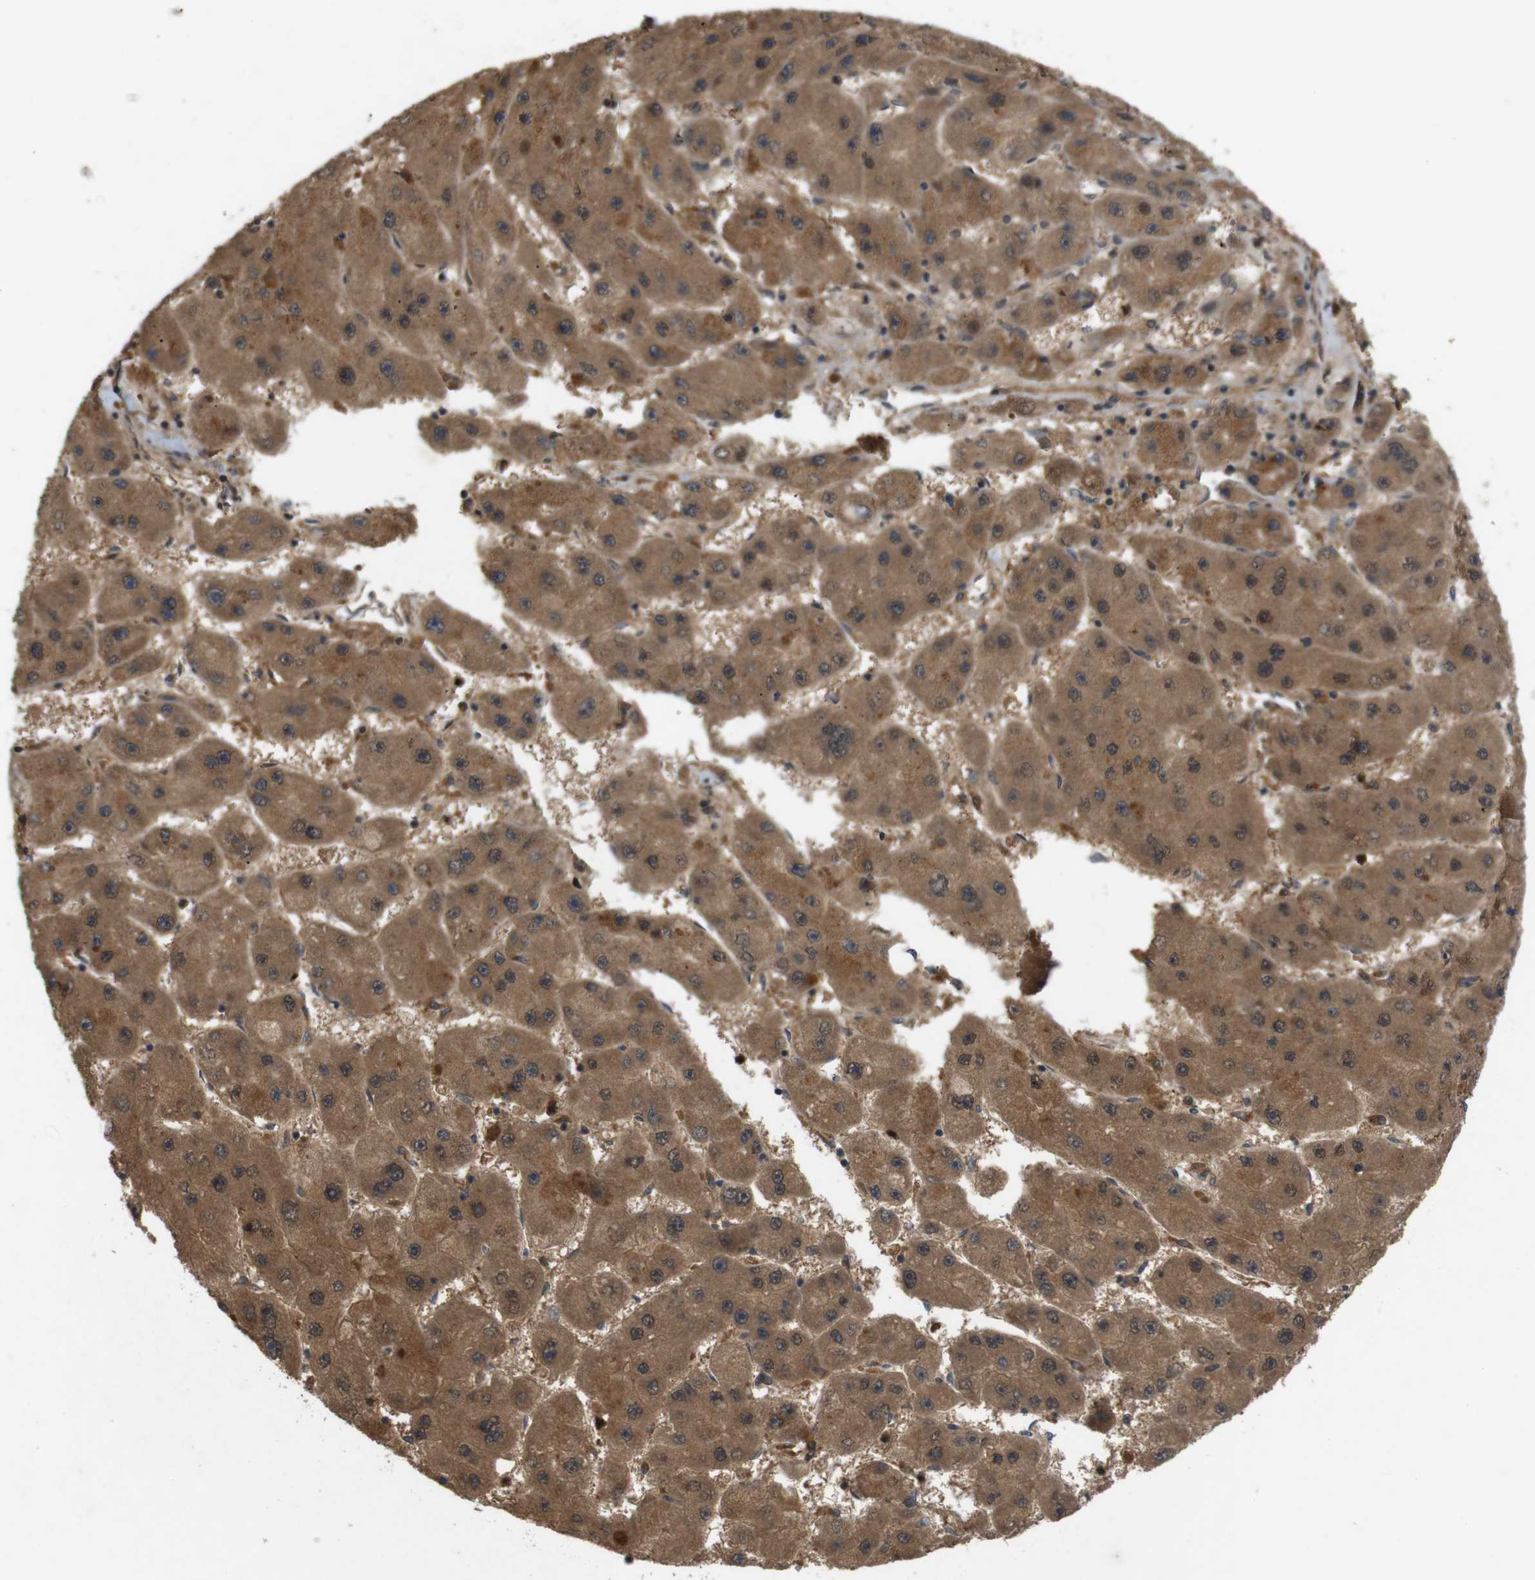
{"staining": {"intensity": "moderate", "quantity": ">75%", "location": "cytoplasmic/membranous"}, "tissue": "liver cancer", "cell_type": "Tumor cells", "image_type": "cancer", "snomed": [{"axis": "morphology", "description": "Carcinoma, Hepatocellular, NOS"}, {"axis": "topography", "description": "Liver"}], "caption": "Immunohistochemical staining of liver cancer (hepatocellular carcinoma) reveals moderate cytoplasmic/membranous protein expression in about >75% of tumor cells. The protein of interest is stained brown, and the nuclei are stained in blue (DAB (3,3'-diaminobenzidine) IHC with brightfield microscopy, high magnification).", "gene": "NFKBIE", "patient": {"sex": "female", "age": 61}}